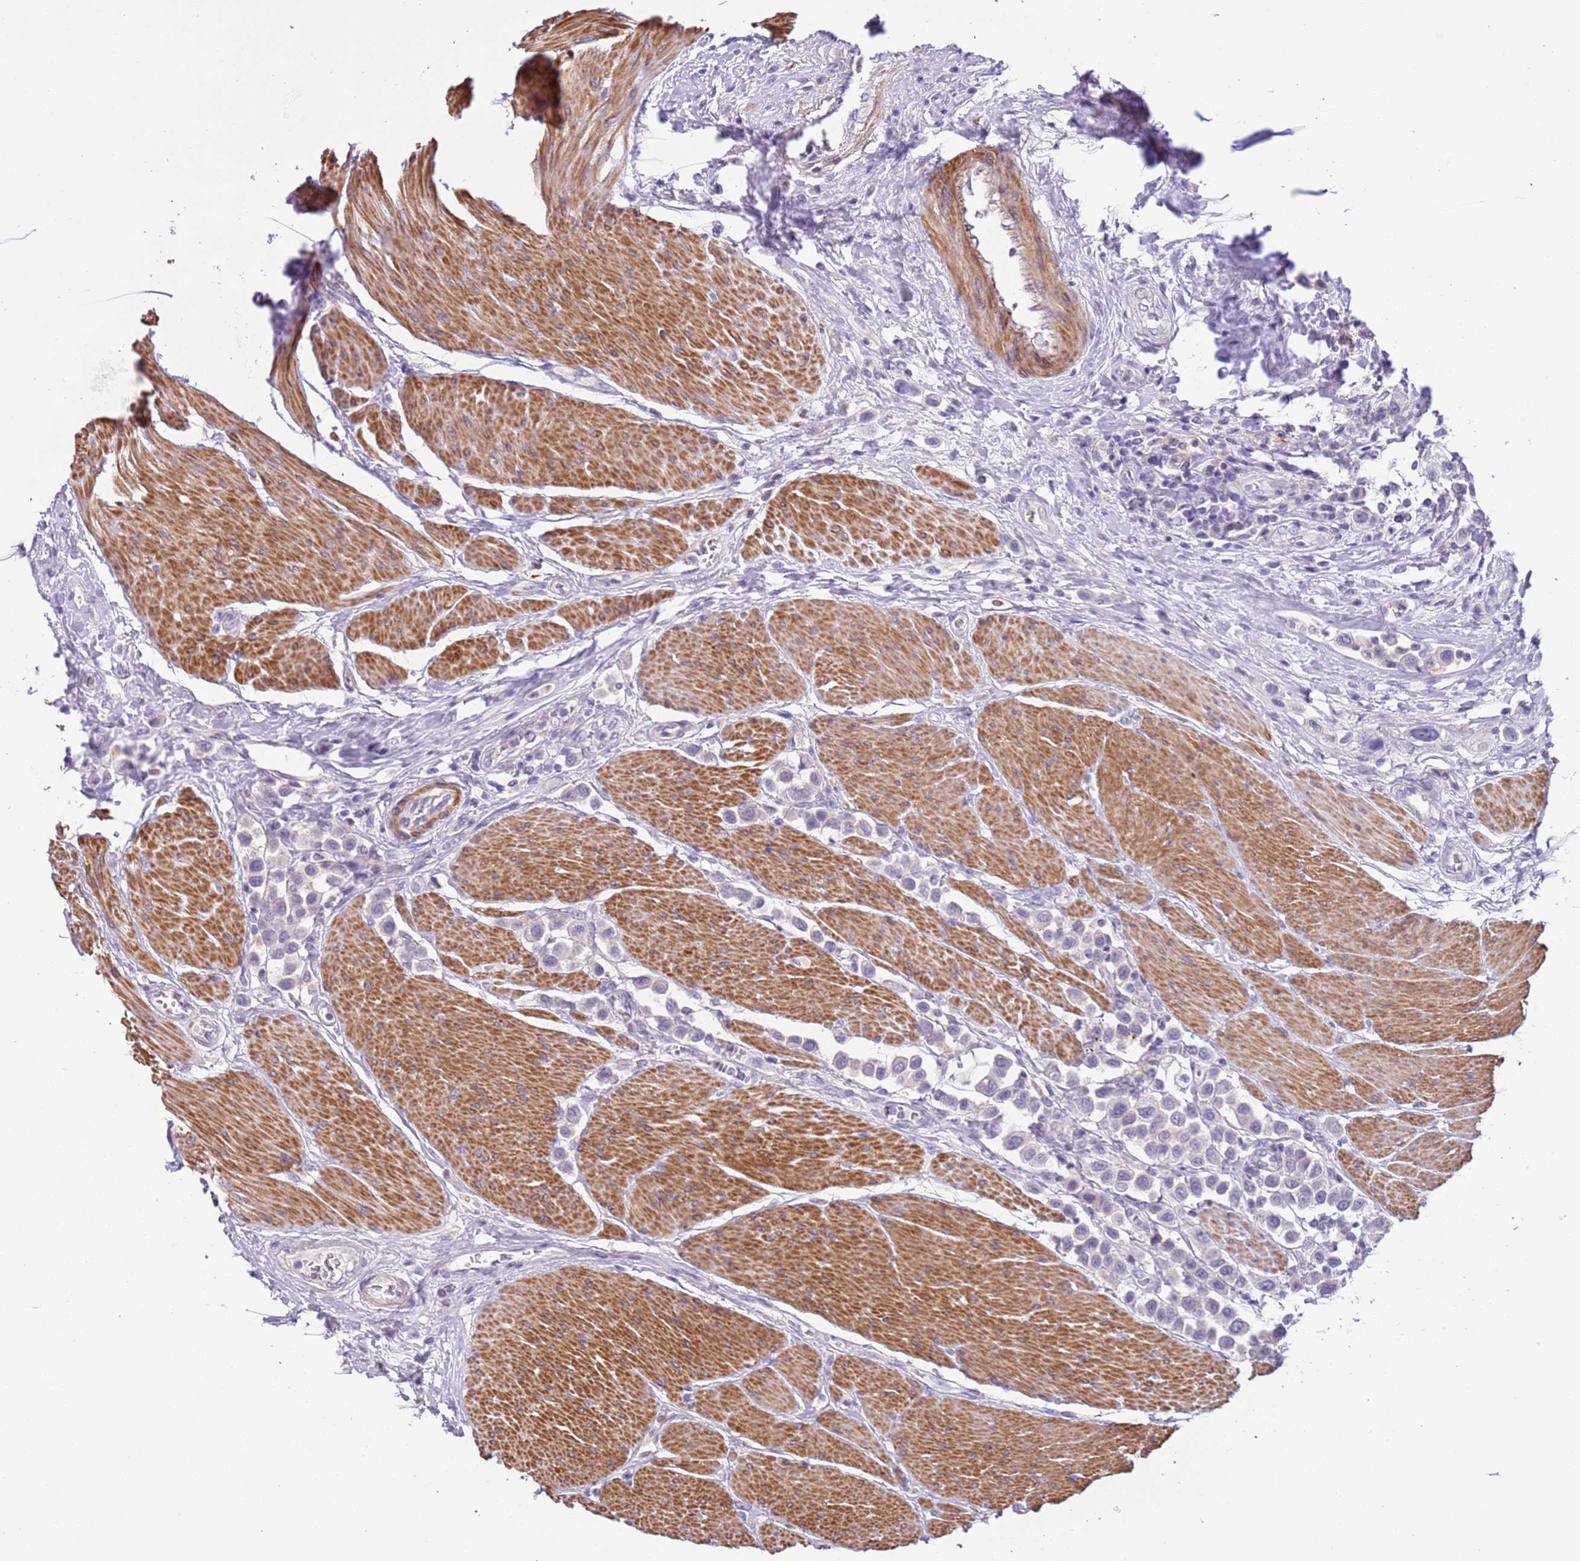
{"staining": {"intensity": "negative", "quantity": "none", "location": "none"}, "tissue": "urothelial cancer", "cell_type": "Tumor cells", "image_type": "cancer", "snomed": [{"axis": "morphology", "description": "Urothelial carcinoma, High grade"}, {"axis": "topography", "description": "Urinary bladder"}], "caption": "Urothelial carcinoma (high-grade) was stained to show a protein in brown. There is no significant expression in tumor cells.", "gene": "PCGF2", "patient": {"sex": "male", "age": 50}}